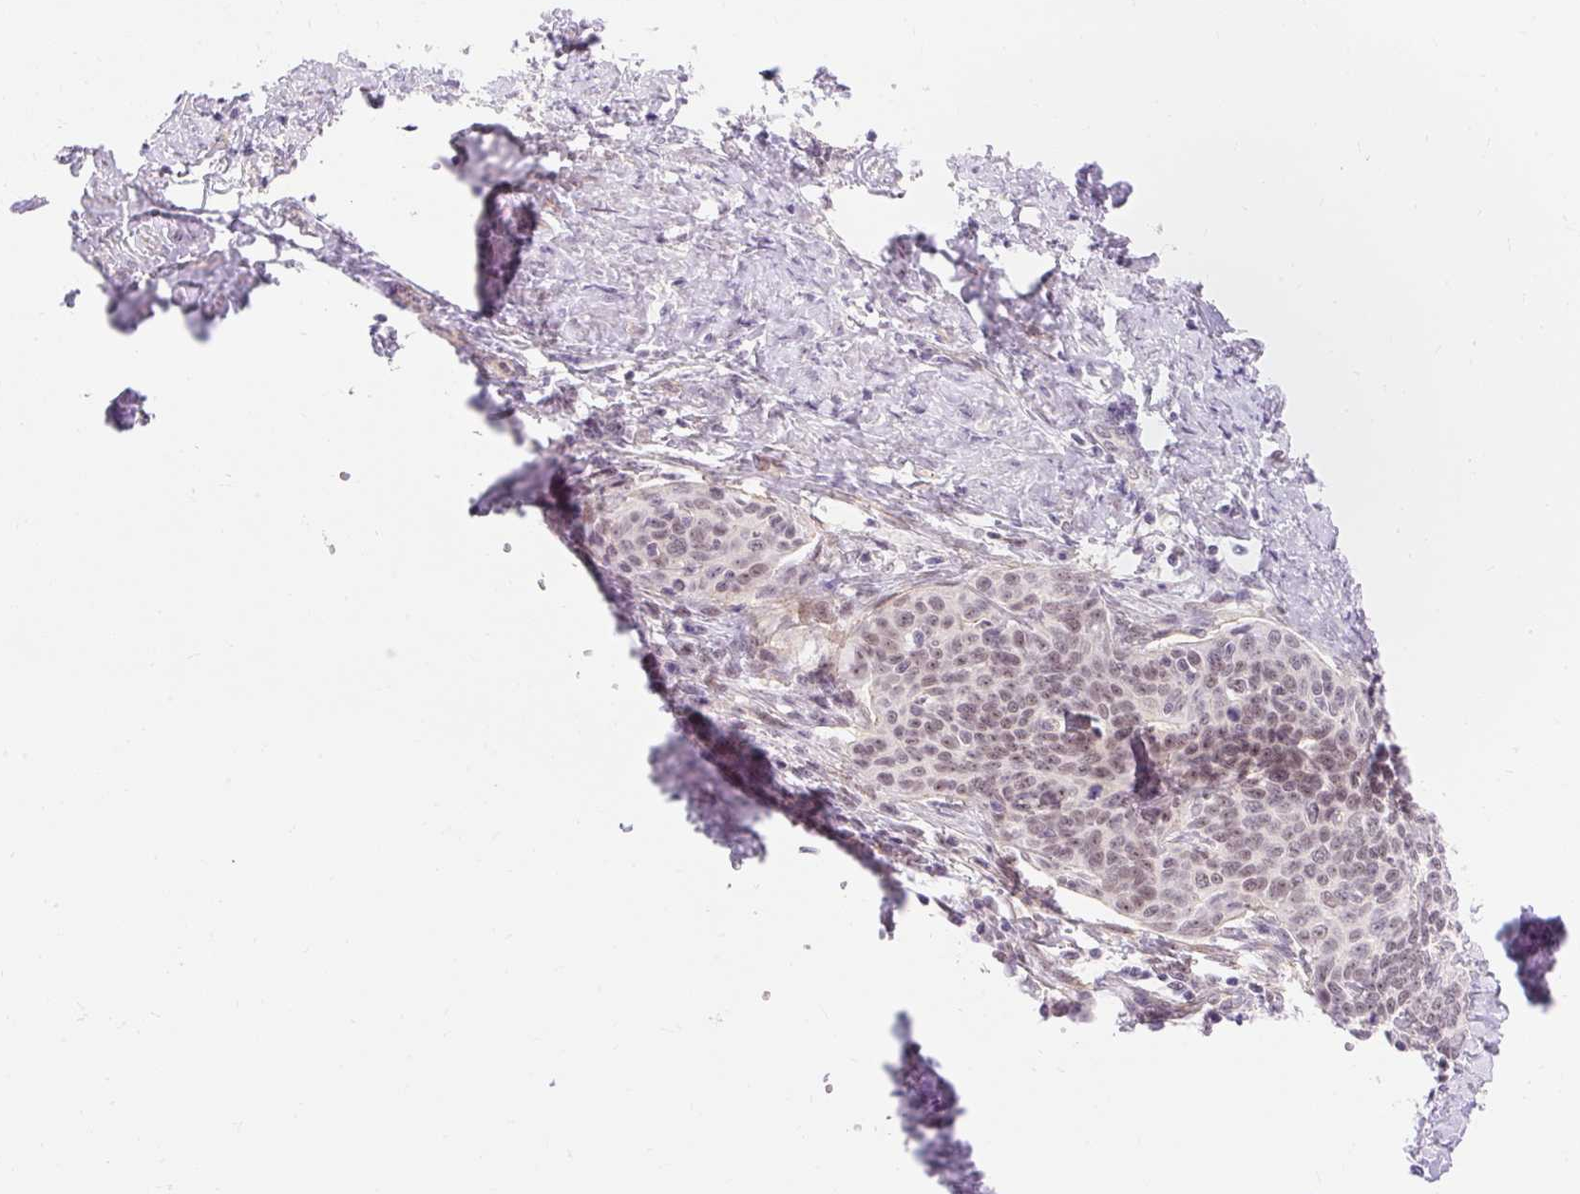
{"staining": {"intensity": "weak", "quantity": ">75%", "location": "nuclear"}, "tissue": "cervical cancer", "cell_type": "Tumor cells", "image_type": "cancer", "snomed": [{"axis": "morphology", "description": "Squamous cell carcinoma, NOS"}, {"axis": "topography", "description": "Cervix"}], "caption": "Immunohistochemistry (IHC) (DAB) staining of cervical squamous cell carcinoma reveals weak nuclear protein positivity in about >75% of tumor cells.", "gene": "OBP2A", "patient": {"sex": "female", "age": 39}}